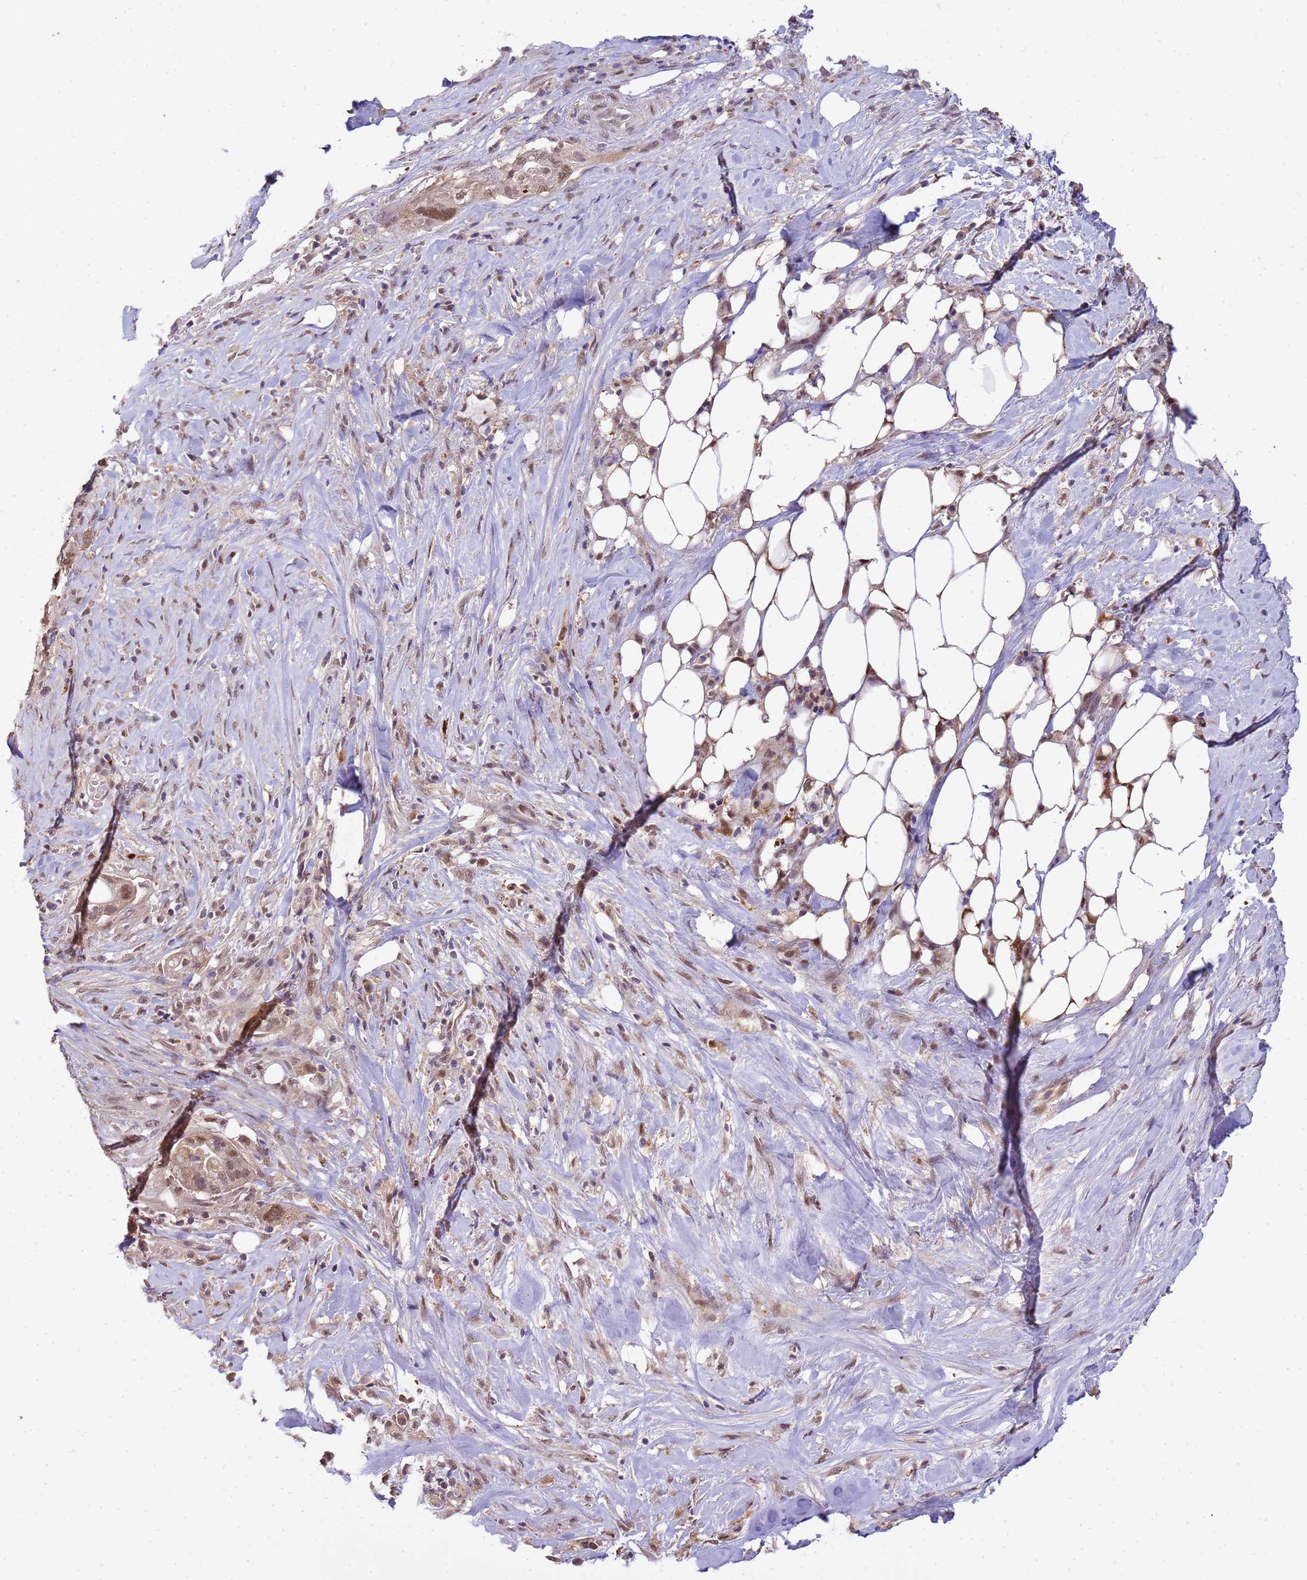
{"staining": {"intensity": "moderate", "quantity": ">75%", "location": "nuclear"}, "tissue": "pancreatic cancer", "cell_type": "Tumor cells", "image_type": "cancer", "snomed": [{"axis": "morphology", "description": "Adenocarcinoma, NOS"}, {"axis": "topography", "description": "Pancreas"}], "caption": "Immunohistochemistry (IHC) staining of adenocarcinoma (pancreatic), which shows medium levels of moderate nuclear expression in about >75% of tumor cells indicating moderate nuclear protein staining. The staining was performed using DAB (brown) for protein detection and nuclei were counterstained in hematoxylin (blue).", "gene": "ZBTB5", "patient": {"sex": "male", "age": 44}}